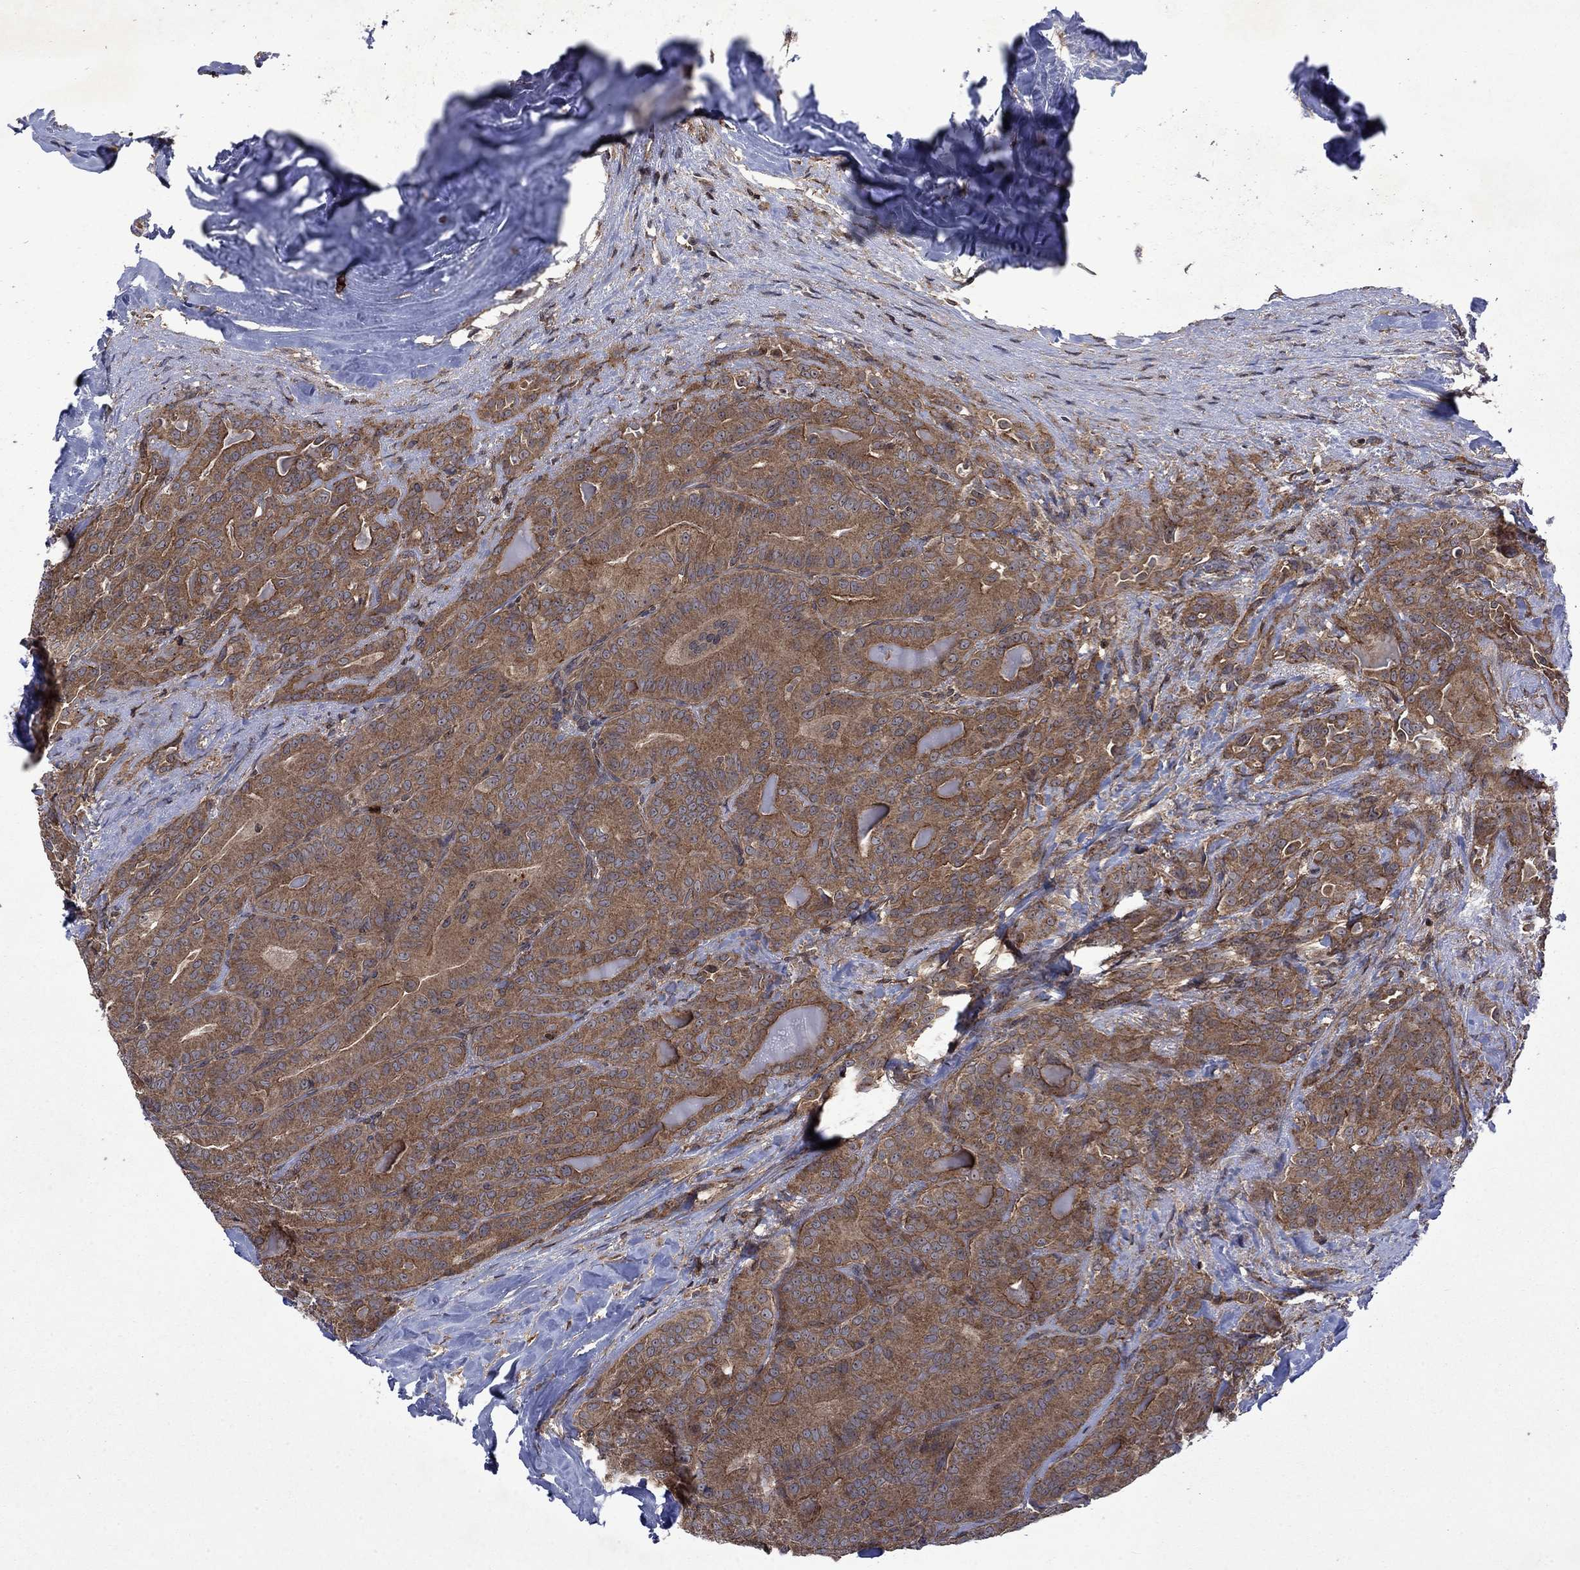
{"staining": {"intensity": "moderate", "quantity": ">75%", "location": "cytoplasmic/membranous"}, "tissue": "thyroid cancer", "cell_type": "Tumor cells", "image_type": "cancer", "snomed": [{"axis": "morphology", "description": "Papillary adenocarcinoma, NOS"}, {"axis": "topography", "description": "Thyroid gland"}], "caption": "The micrograph demonstrates a brown stain indicating the presence of a protein in the cytoplasmic/membranous of tumor cells in thyroid papillary adenocarcinoma.", "gene": "TMEM33", "patient": {"sex": "male", "age": 61}}